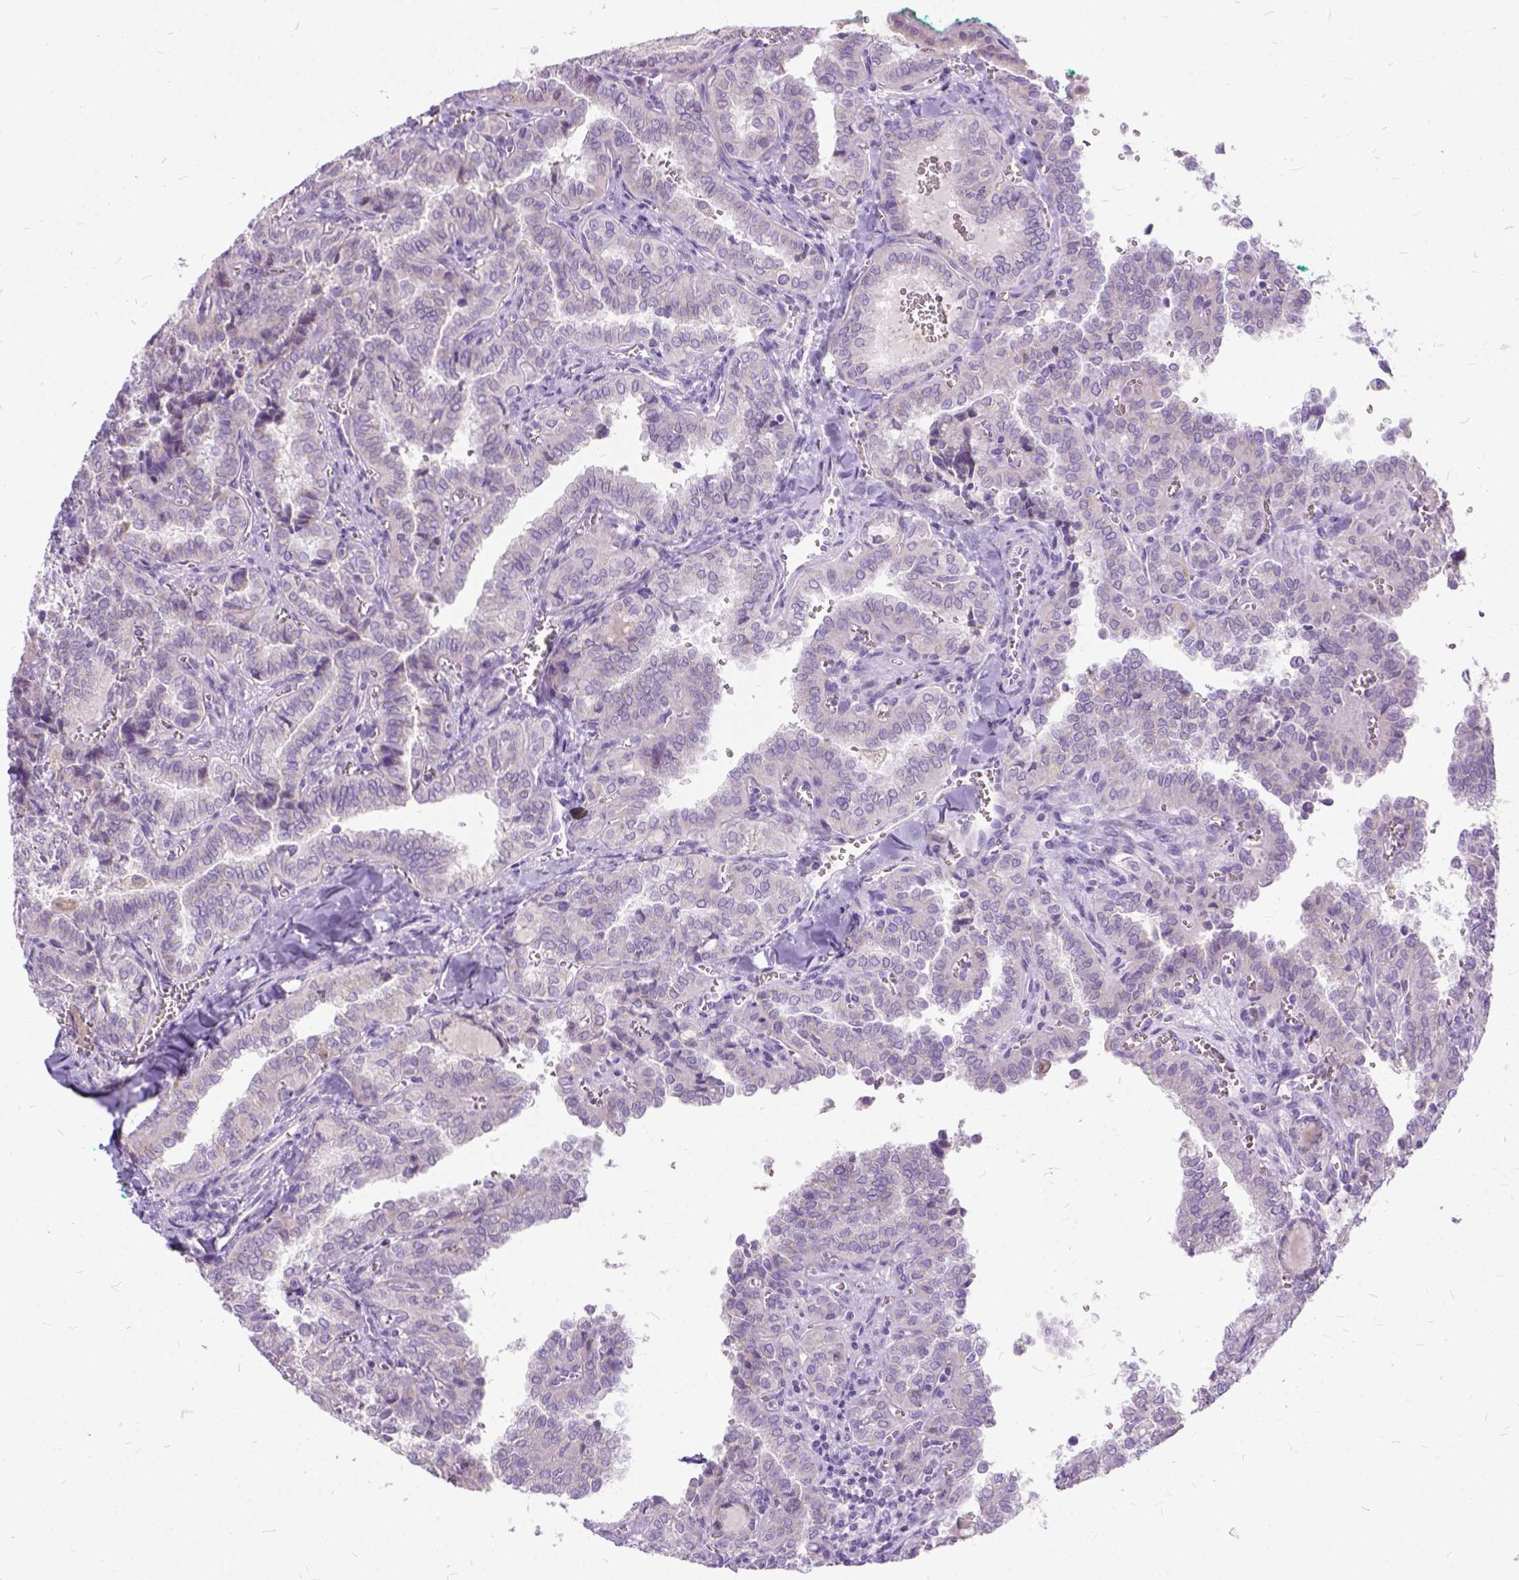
{"staining": {"intensity": "negative", "quantity": "none", "location": "none"}, "tissue": "thyroid cancer", "cell_type": "Tumor cells", "image_type": "cancer", "snomed": [{"axis": "morphology", "description": "Papillary adenocarcinoma, NOS"}, {"axis": "topography", "description": "Thyroid gland"}], "caption": "Micrograph shows no significant protein staining in tumor cells of thyroid papillary adenocarcinoma.", "gene": "CTAG2", "patient": {"sex": "female", "age": 41}}